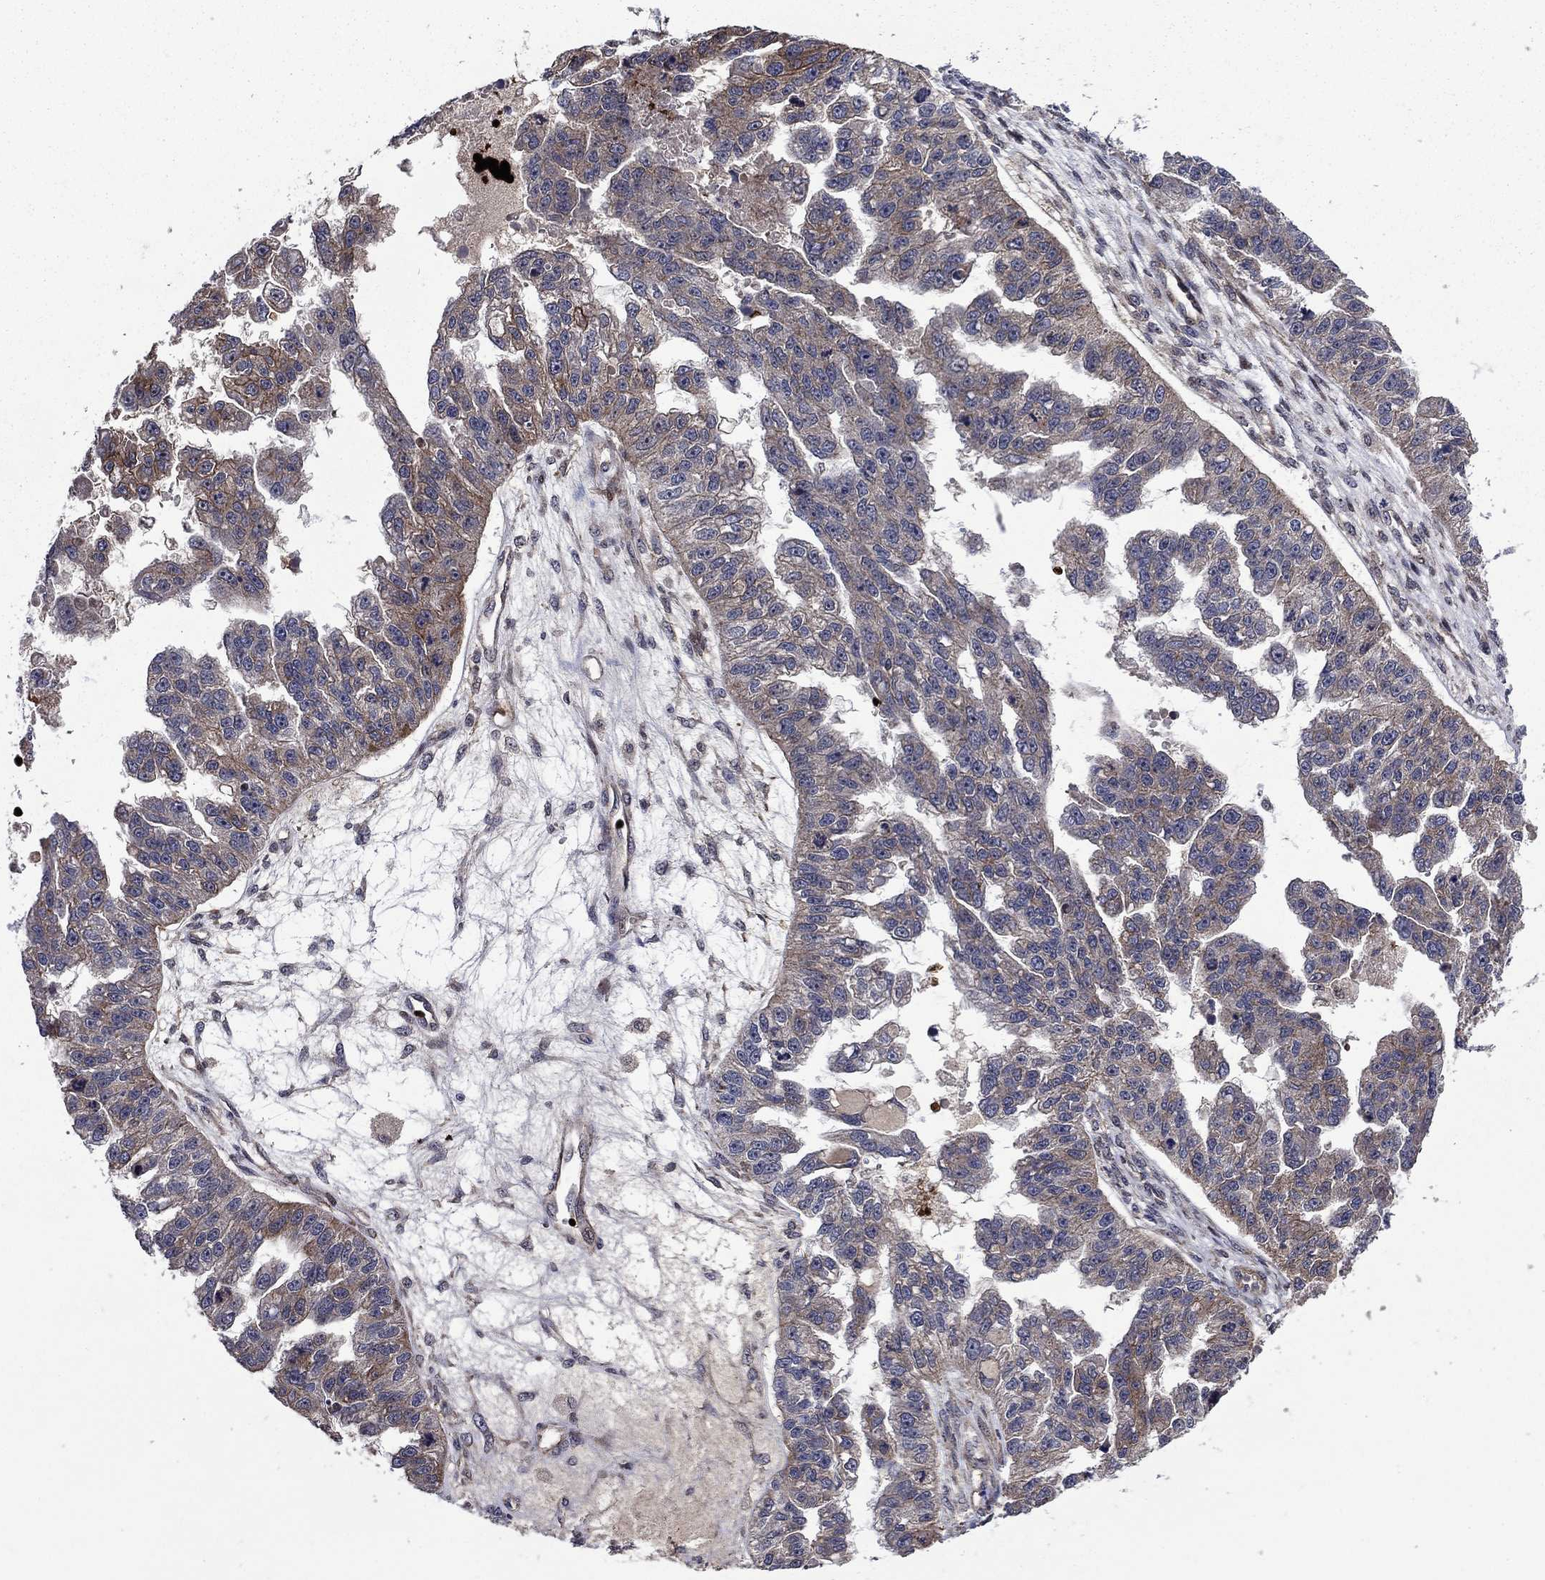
{"staining": {"intensity": "moderate", "quantity": "<25%", "location": "cytoplasmic/membranous"}, "tissue": "ovarian cancer", "cell_type": "Tumor cells", "image_type": "cancer", "snomed": [{"axis": "morphology", "description": "Cystadenocarcinoma, serous, NOS"}, {"axis": "topography", "description": "Ovary"}], "caption": "Immunohistochemical staining of ovarian cancer demonstrates low levels of moderate cytoplasmic/membranous protein staining in about <25% of tumor cells.", "gene": "AGTPBP1", "patient": {"sex": "female", "age": 58}}